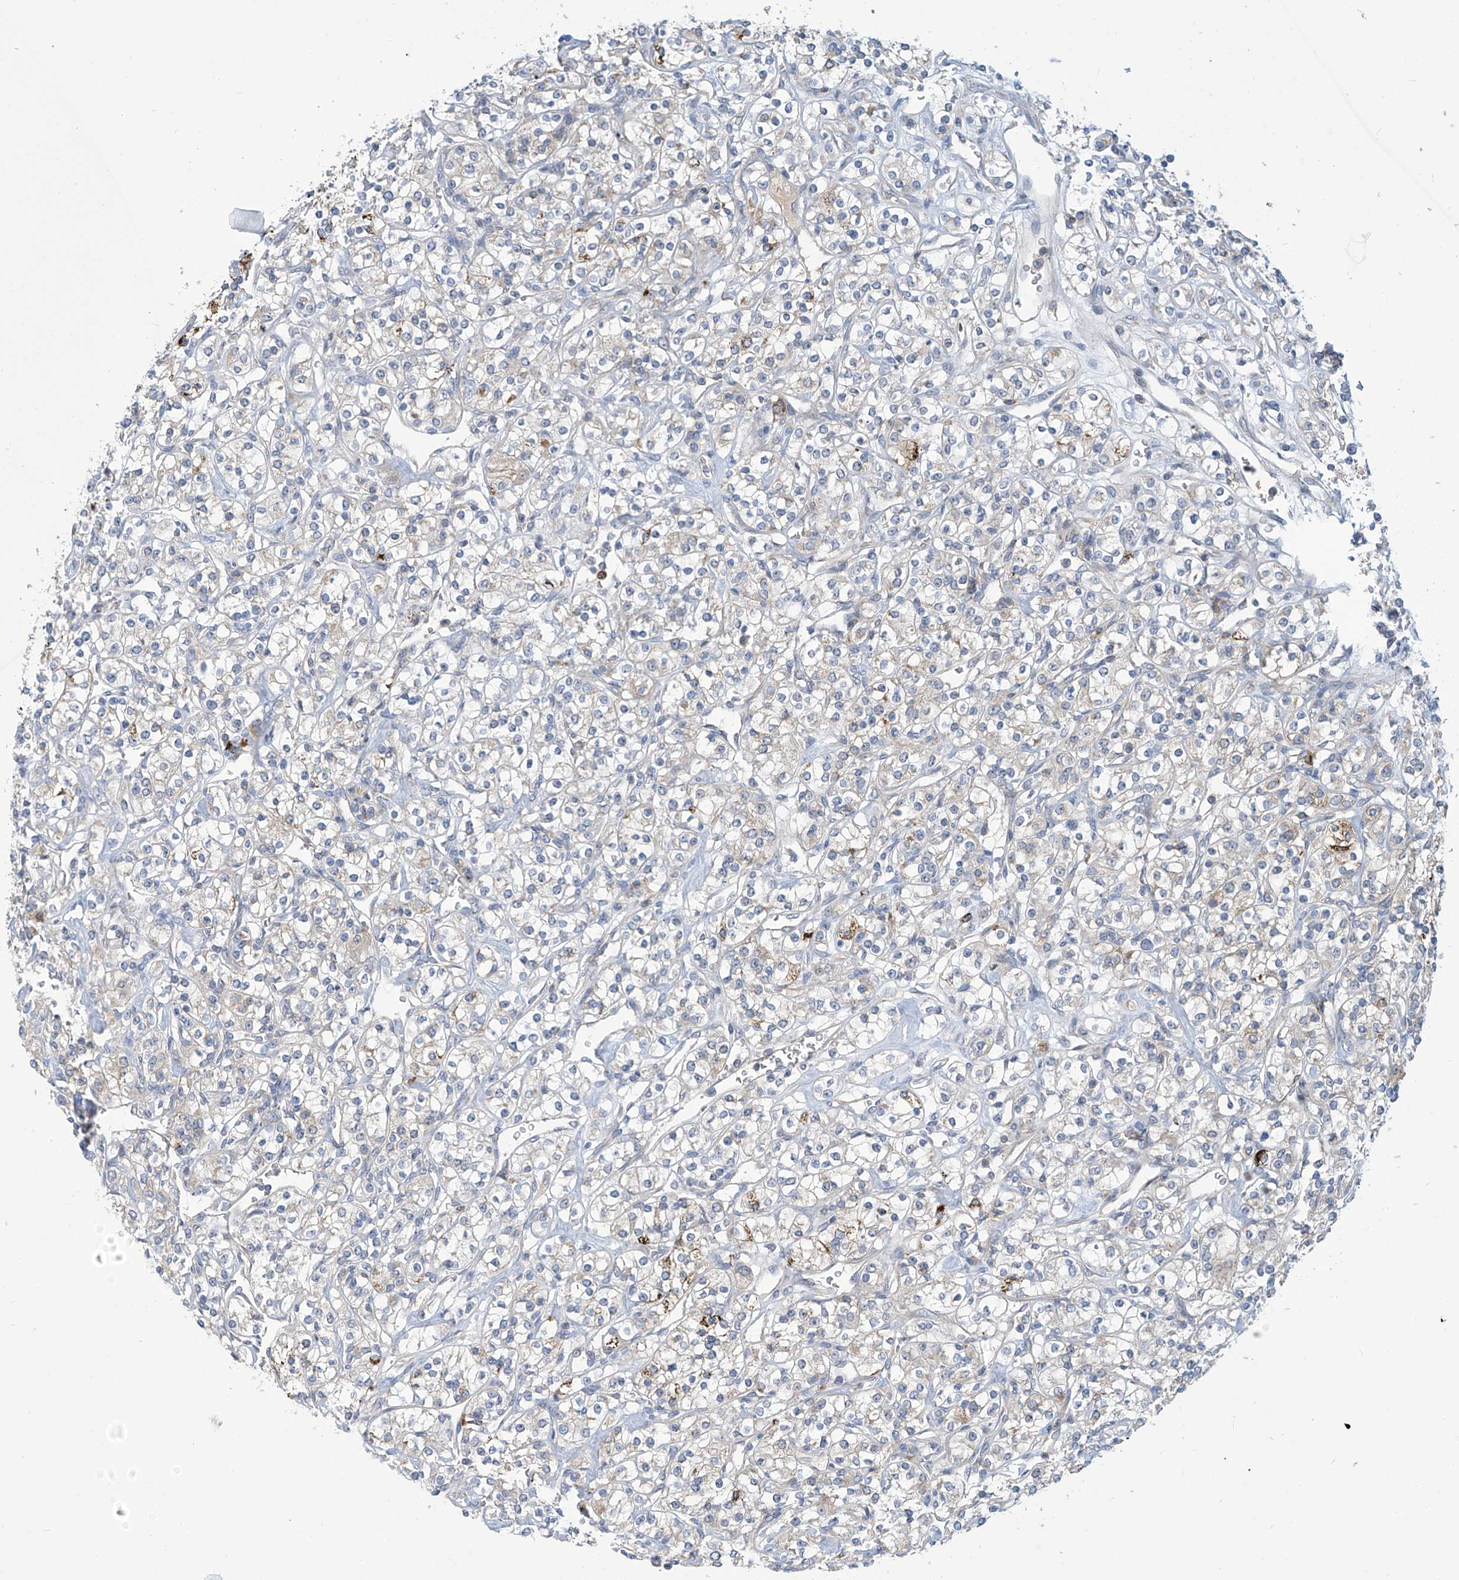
{"staining": {"intensity": "negative", "quantity": "none", "location": "none"}, "tissue": "renal cancer", "cell_type": "Tumor cells", "image_type": "cancer", "snomed": [{"axis": "morphology", "description": "Adenocarcinoma, NOS"}, {"axis": "topography", "description": "Kidney"}], "caption": "Histopathology image shows no significant protein positivity in tumor cells of renal adenocarcinoma.", "gene": "IBA57", "patient": {"sex": "male", "age": 77}}